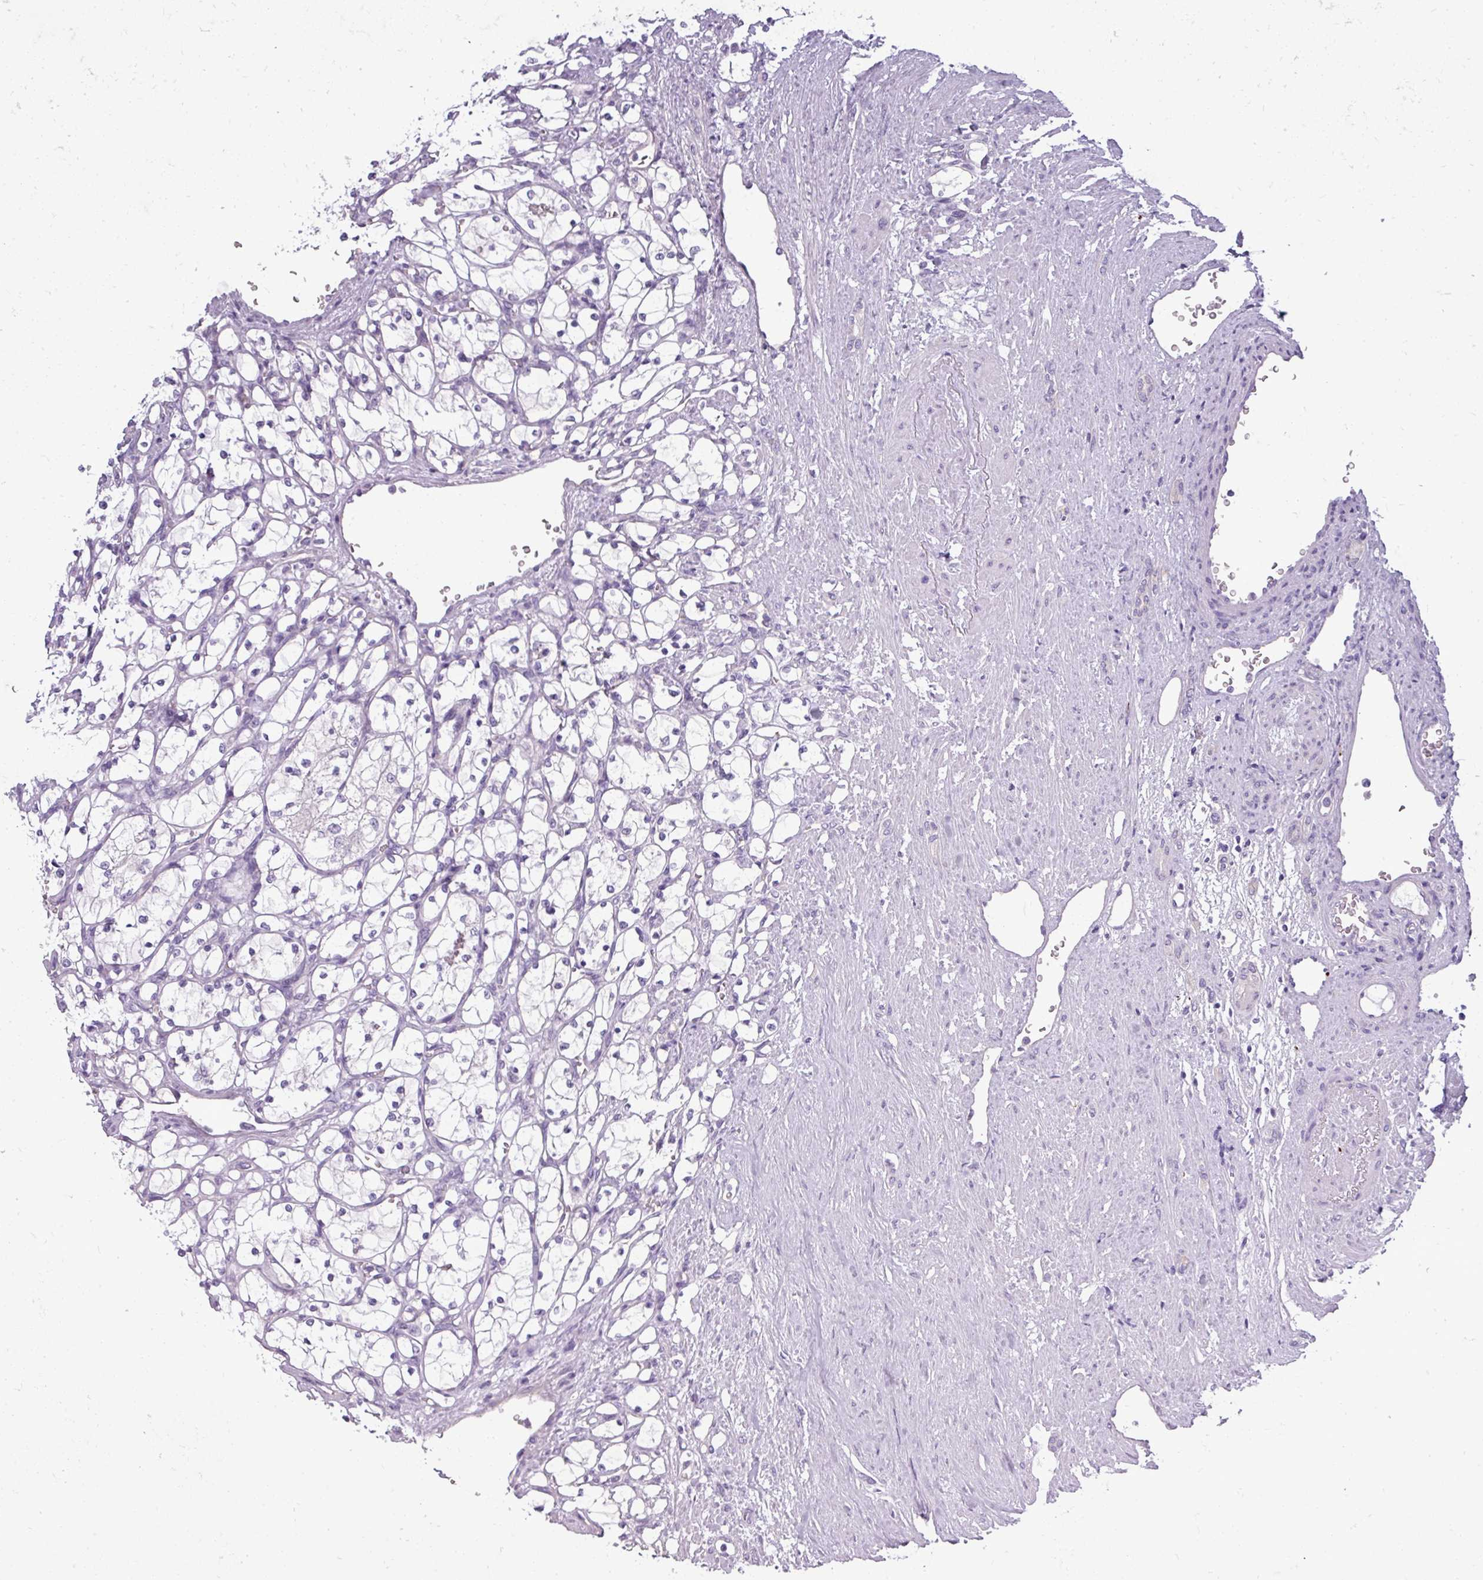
{"staining": {"intensity": "negative", "quantity": "none", "location": "none"}, "tissue": "renal cancer", "cell_type": "Tumor cells", "image_type": "cancer", "snomed": [{"axis": "morphology", "description": "Adenocarcinoma, NOS"}, {"axis": "topography", "description": "Kidney"}], "caption": "This micrograph is of renal cancer stained with immunohistochemistry to label a protein in brown with the nuclei are counter-stained blue. There is no positivity in tumor cells.", "gene": "DNAAF9", "patient": {"sex": "female", "age": 69}}